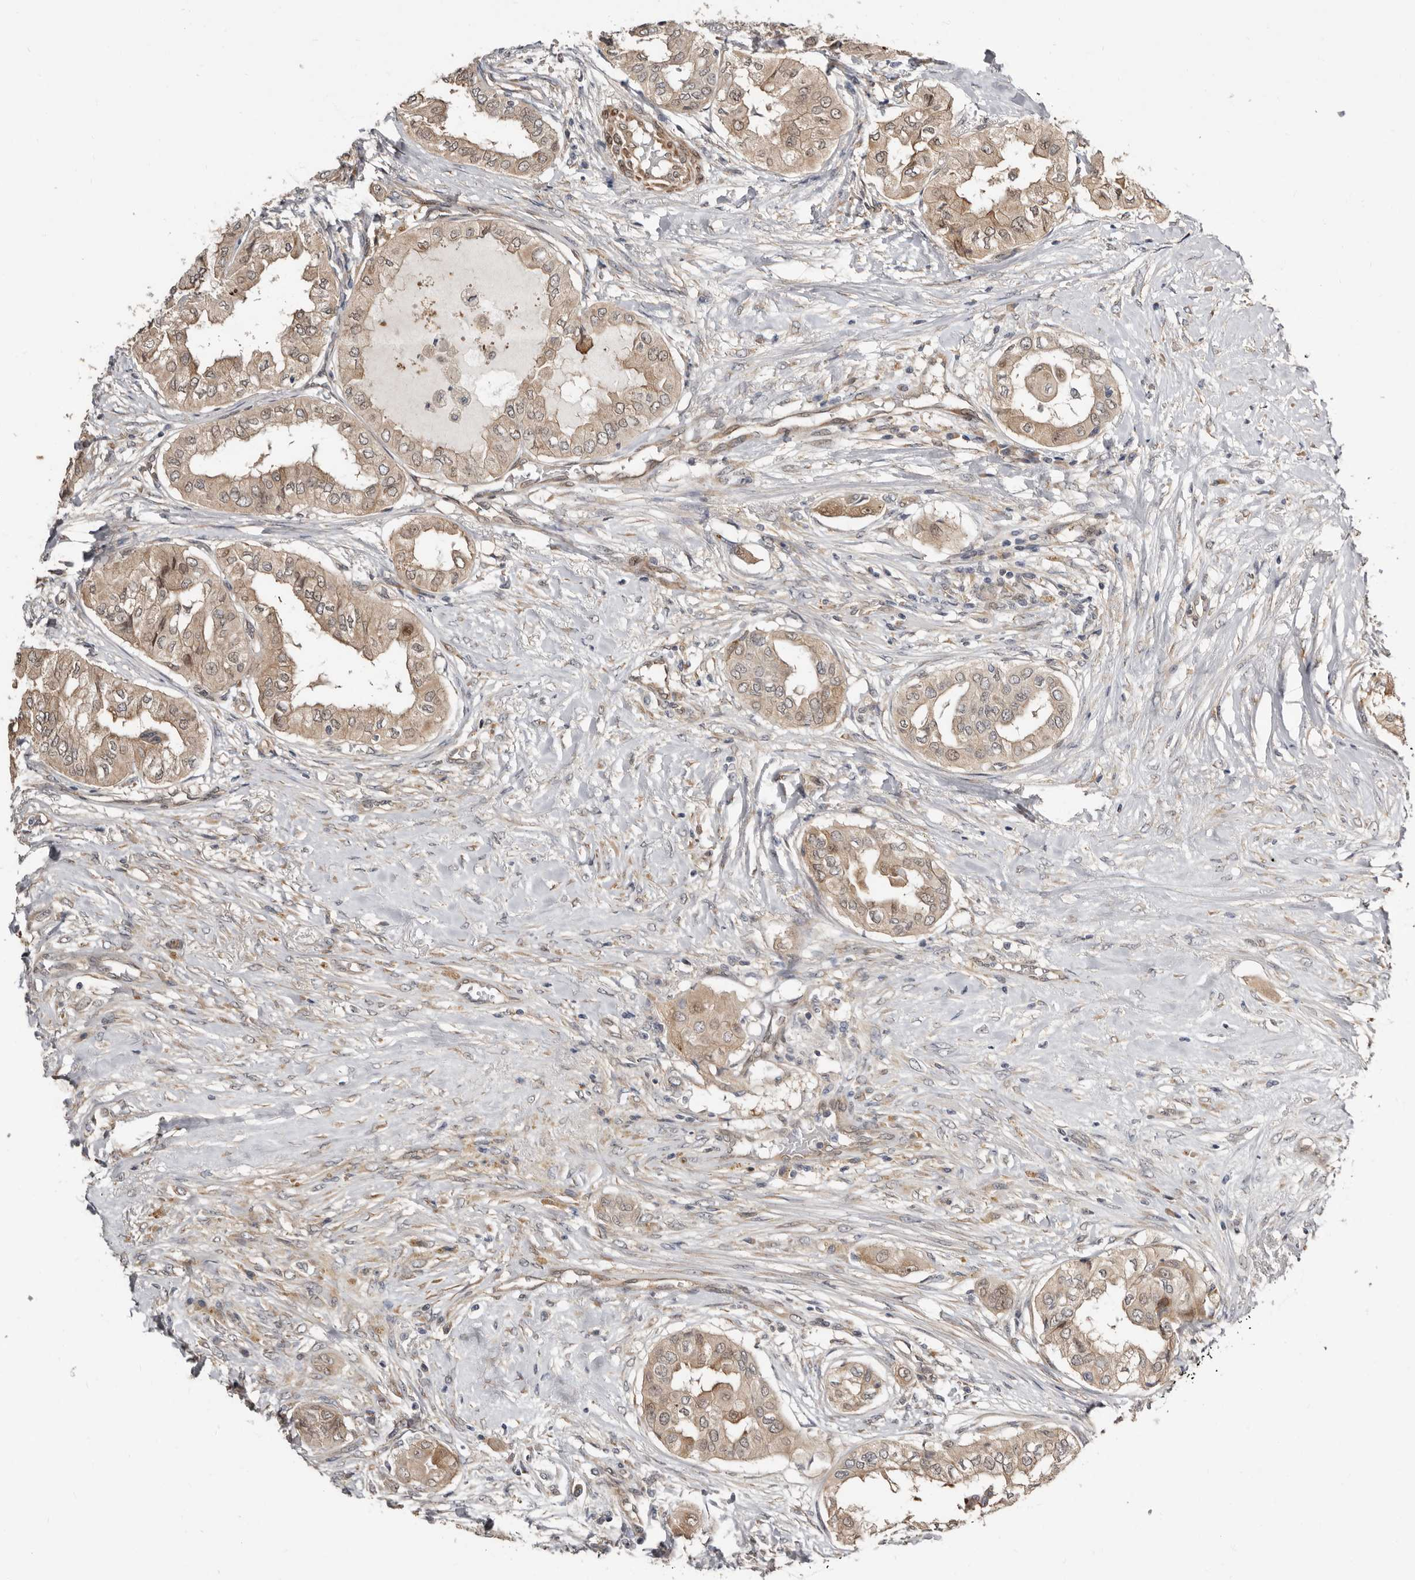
{"staining": {"intensity": "moderate", "quantity": ">75%", "location": "cytoplasmic/membranous,nuclear"}, "tissue": "thyroid cancer", "cell_type": "Tumor cells", "image_type": "cancer", "snomed": [{"axis": "morphology", "description": "Papillary adenocarcinoma, NOS"}, {"axis": "topography", "description": "Thyroid gland"}], "caption": "DAB immunohistochemical staining of human thyroid cancer shows moderate cytoplasmic/membranous and nuclear protein staining in approximately >75% of tumor cells.", "gene": "SBDS", "patient": {"sex": "female", "age": 59}}